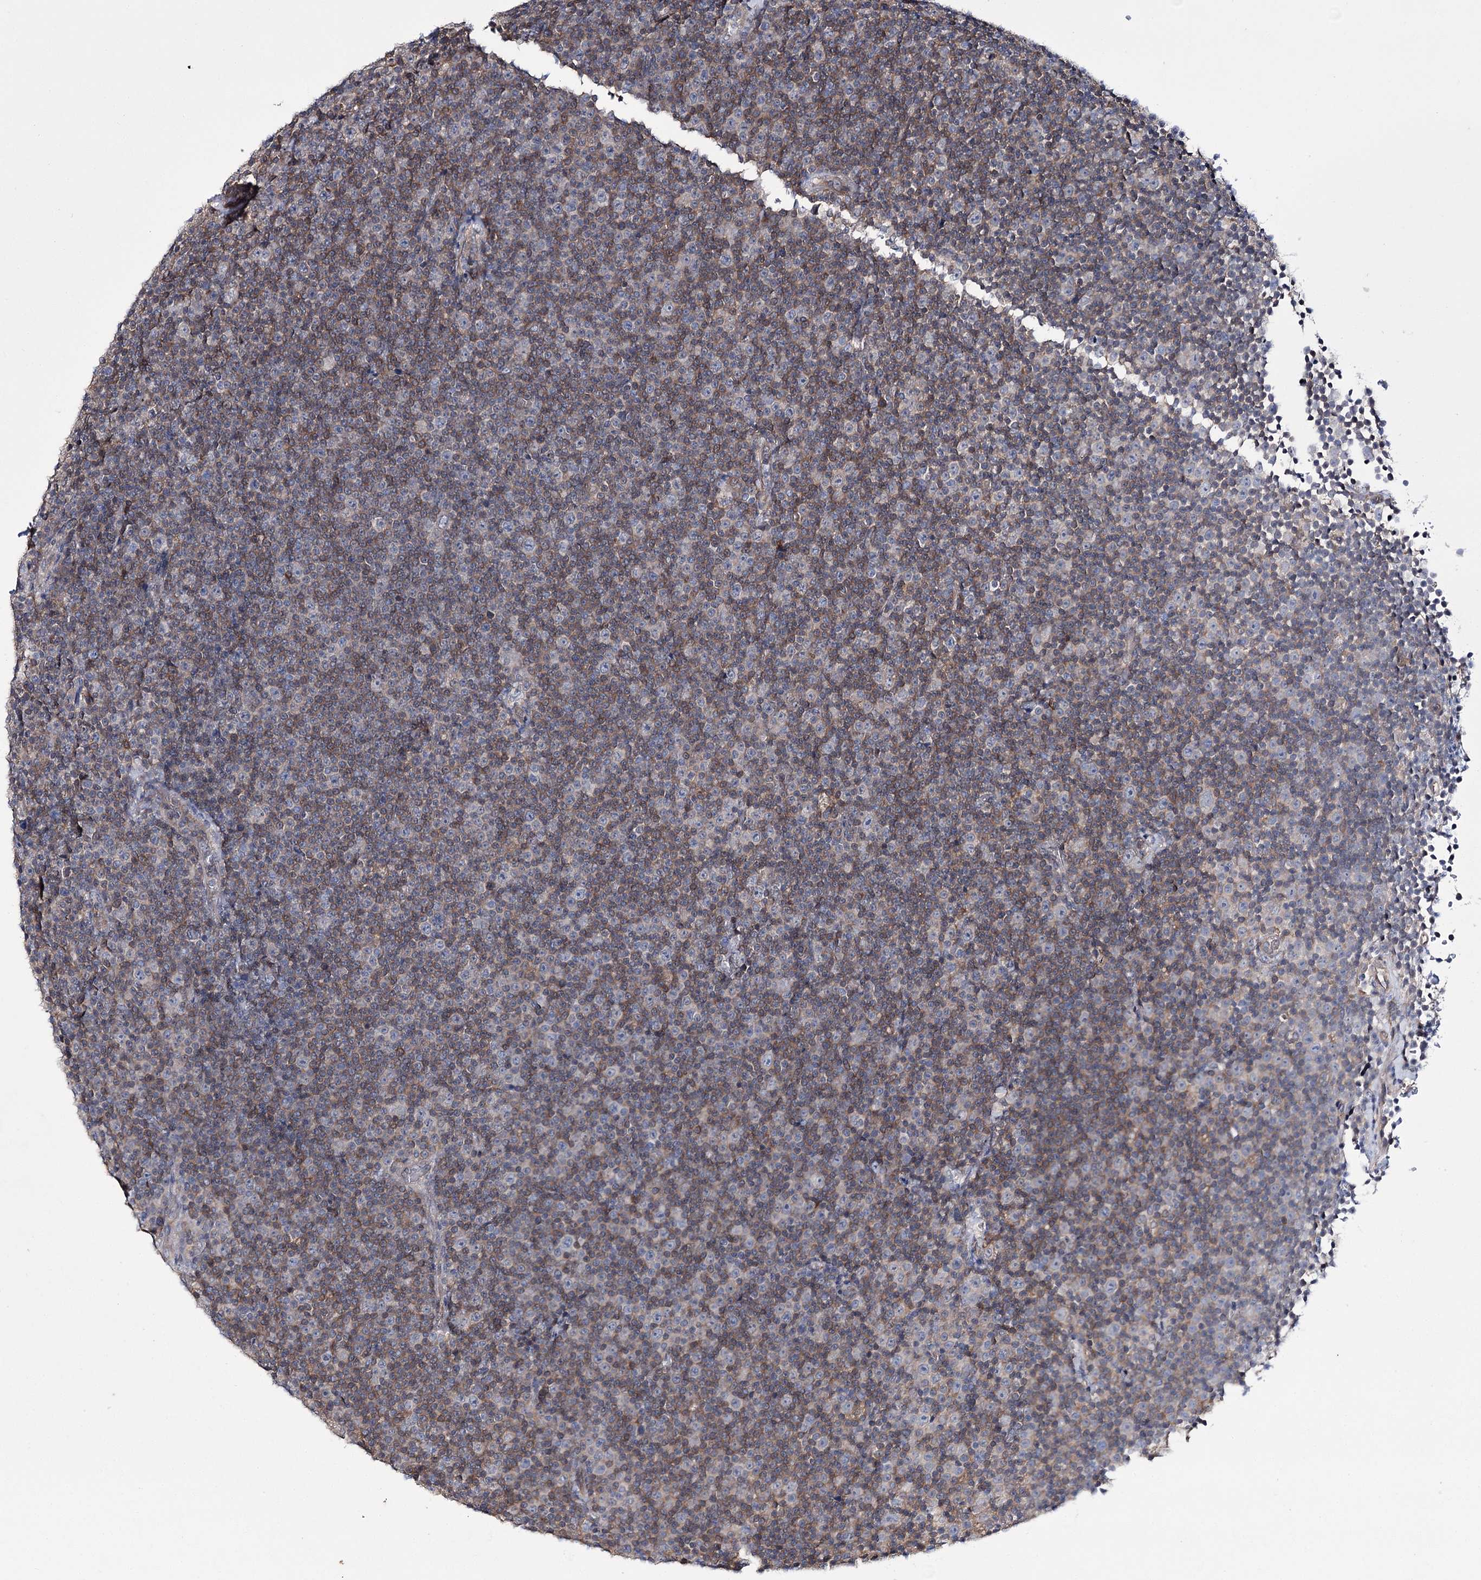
{"staining": {"intensity": "weak", "quantity": "25%-75%", "location": "cytoplasmic/membranous"}, "tissue": "lymphoma", "cell_type": "Tumor cells", "image_type": "cancer", "snomed": [{"axis": "morphology", "description": "Malignant lymphoma, non-Hodgkin's type, Low grade"}, {"axis": "topography", "description": "Lymph node"}], "caption": "Protein staining of low-grade malignant lymphoma, non-Hodgkin's type tissue displays weak cytoplasmic/membranous positivity in about 25%-75% of tumor cells.", "gene": "PTER", "patient": {"sex": "female", "age": 67}}